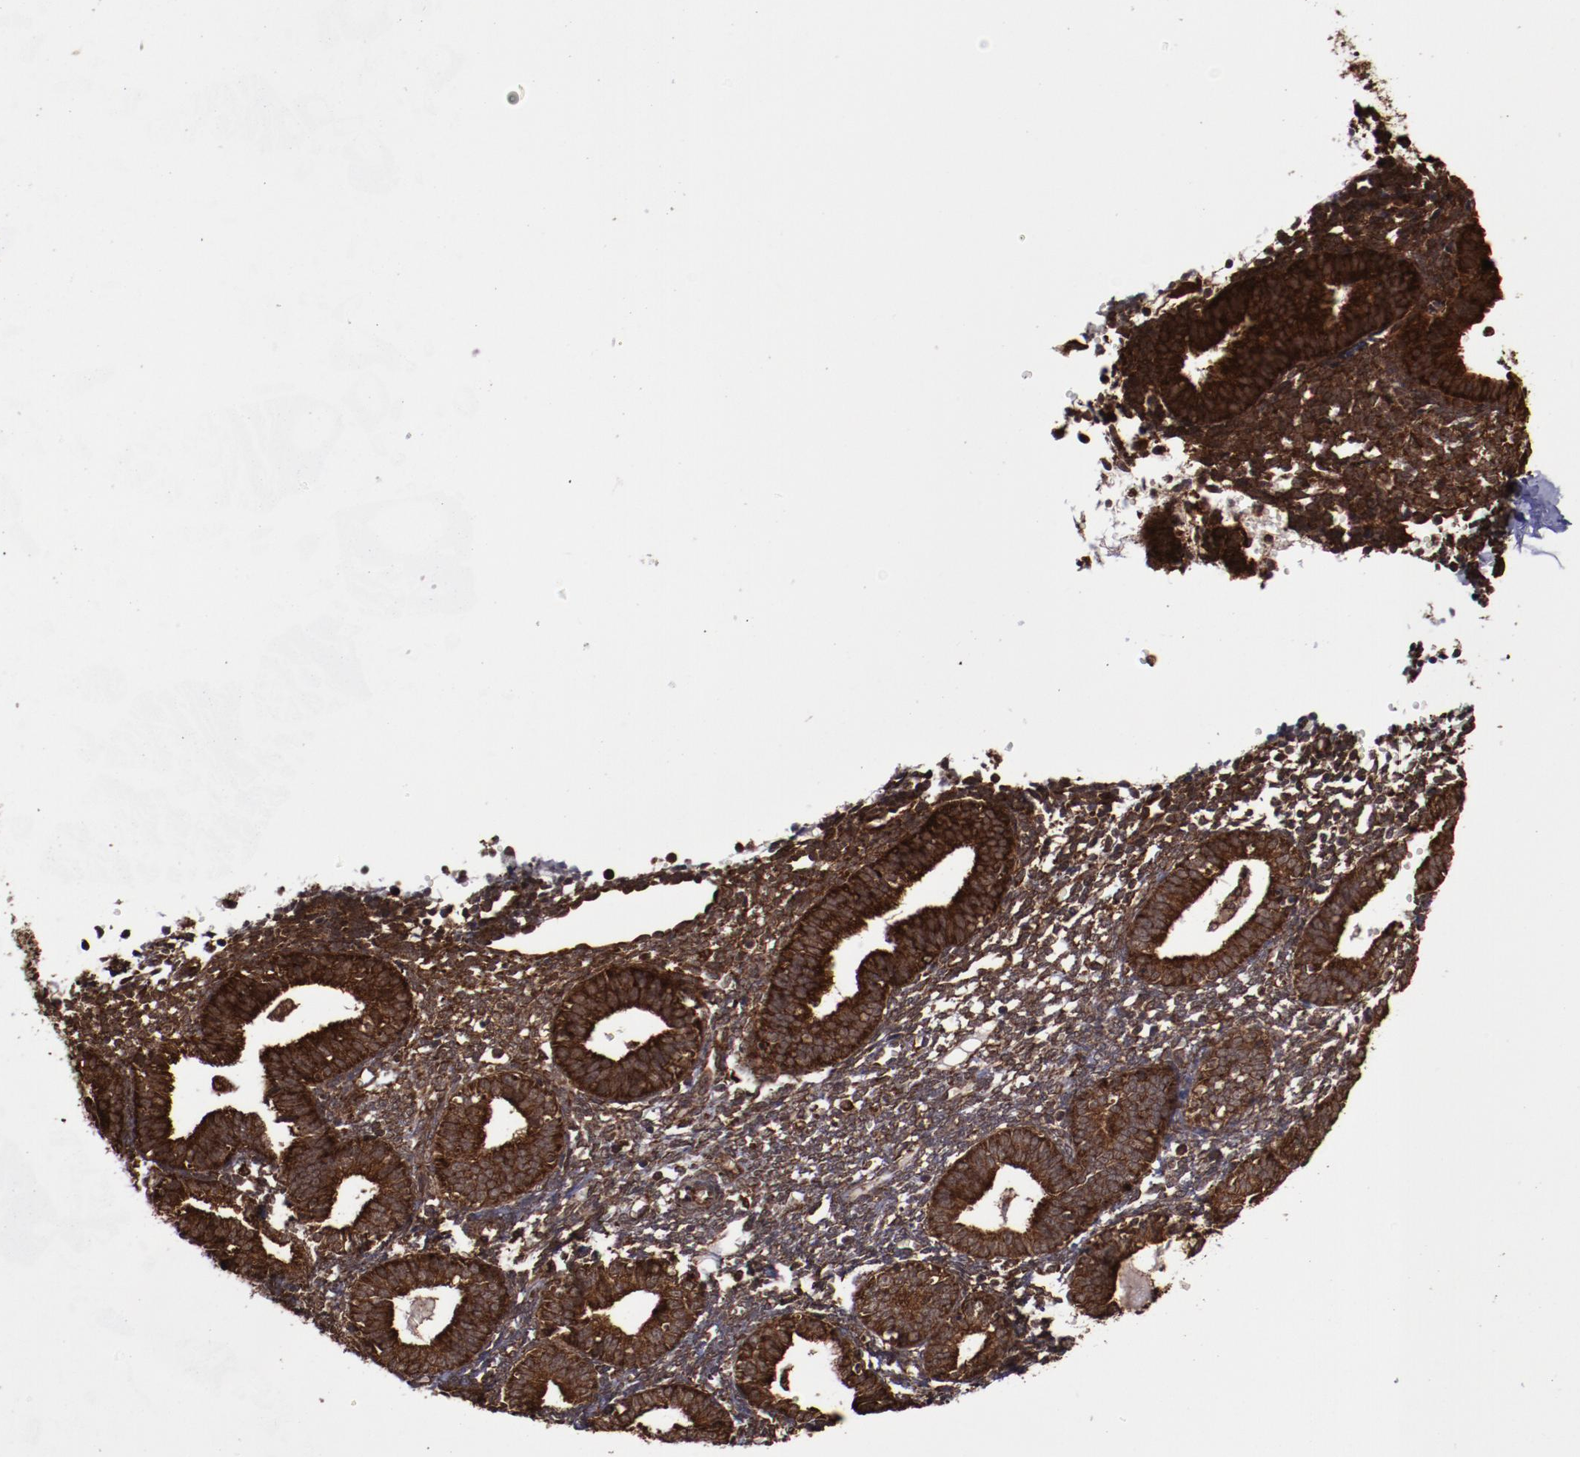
{"staining": {"intensity": "strong", "quantity": ">75%", "location": "cytoplasmic/membranous,nuclear"}, "tissue": "endometrium", "cell_type": "Cells in endometrial stroma", "image_type": "normal", "snomed": [{"axis": "morphology", "description": "Normal tissue, NOS"}, {"axis": "topography", "description": "Endometrium"}], "caption": "Normal endometrium shows strong cytoplasmic/membranous,nuclear staining in about >75% of cells in endometrial stroma.", "gene": "EIF4ENIF1", "patient": {"sex": "female", "age": 61}}